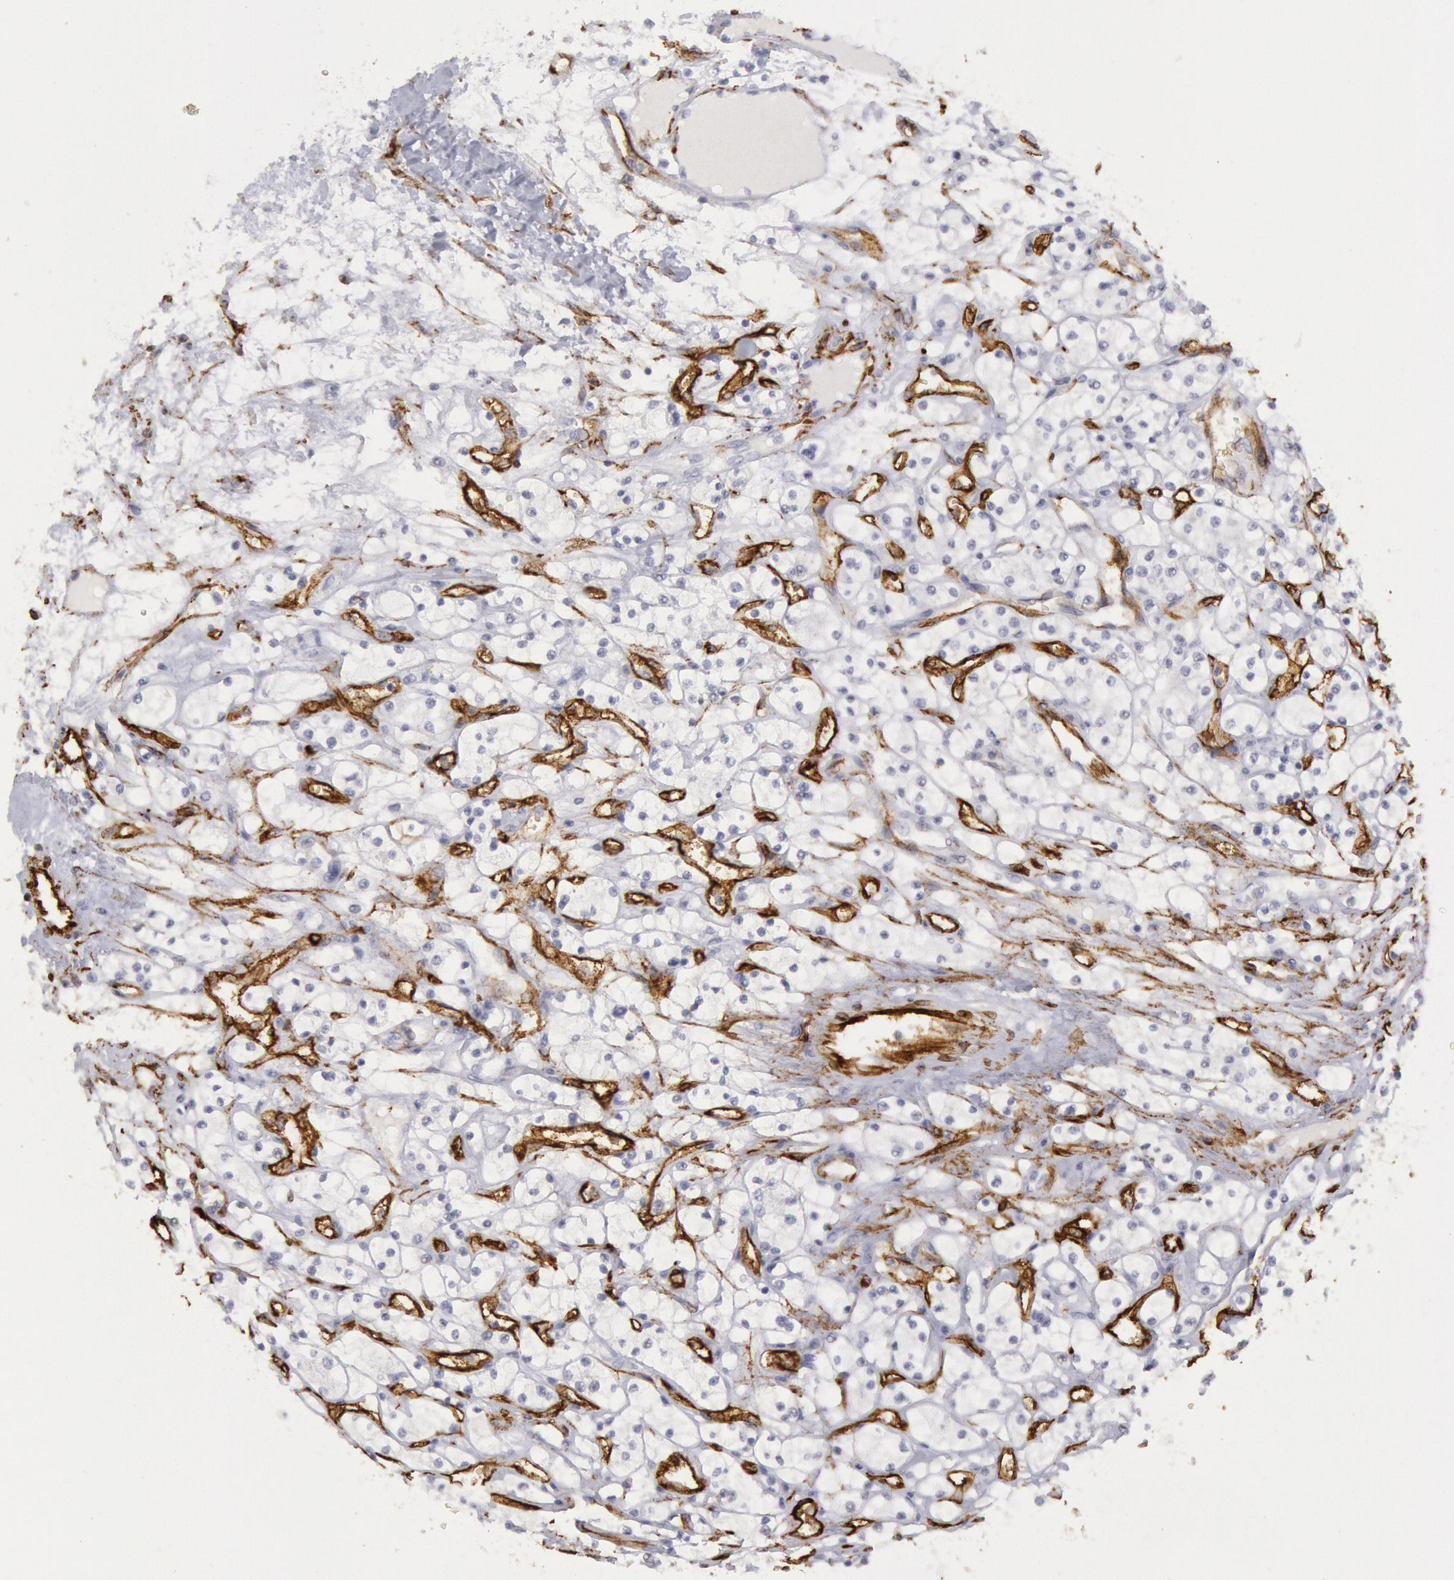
{"staining": {"intensity": "negative", "quantity": "none", "location": "none"}, "tissue": "renal cancer", "cell_type": "Tumor cells", "image_type": "cancer", "snomed": [{"axis": "morphology", "description": "Adenocarcinoma, NOS"}, {"axis": "topography", "description": "Kidney"}], "caption": "This is a micrograph of immunohistochemistry staining of adenocarcinoma (renal), which shows no positivity in tumor cells. The staining is performed using DAB (3,3'-diaminobenzidine) brown chromogen with nuclei counter-stained in using hematoxylin.", "gene": "CDH13", "patient": {"sex": "male", "age": 61}}